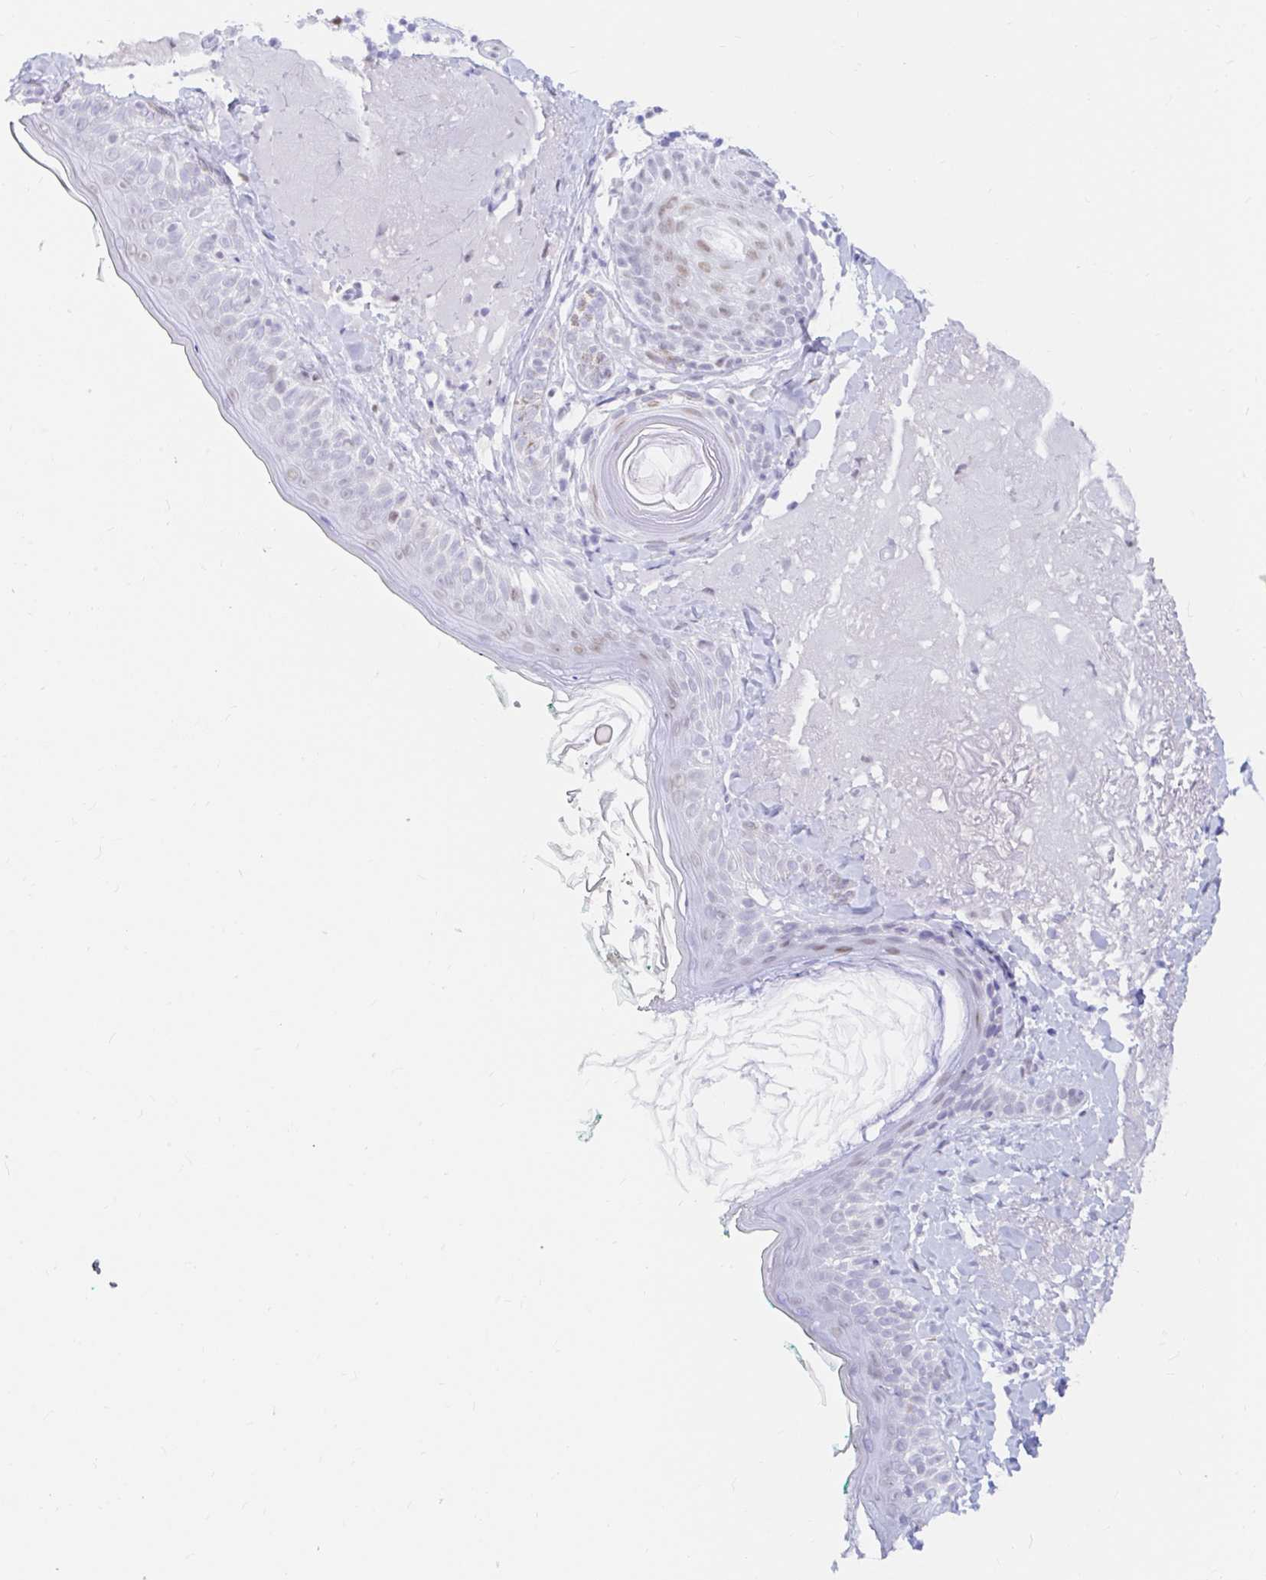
{"staining": {"intensity": "negative", "quantity": "none", "location": "none"}, "tissue": "skin", "cell_type": "Fibroblasts", "image_type": "normal", "snomed": [{"axis": "morphology", "description": "Normal tissue, NOS"}, {"axis": "topography", "description": "Skin"}], "caption": "An immunohistochemistry (IHC) histopathology image of benign skin is shown. There is no staining in fibroblasts of skin.", "gene": "OR6T1", "patient": {"sex": "male", "age": 73}}